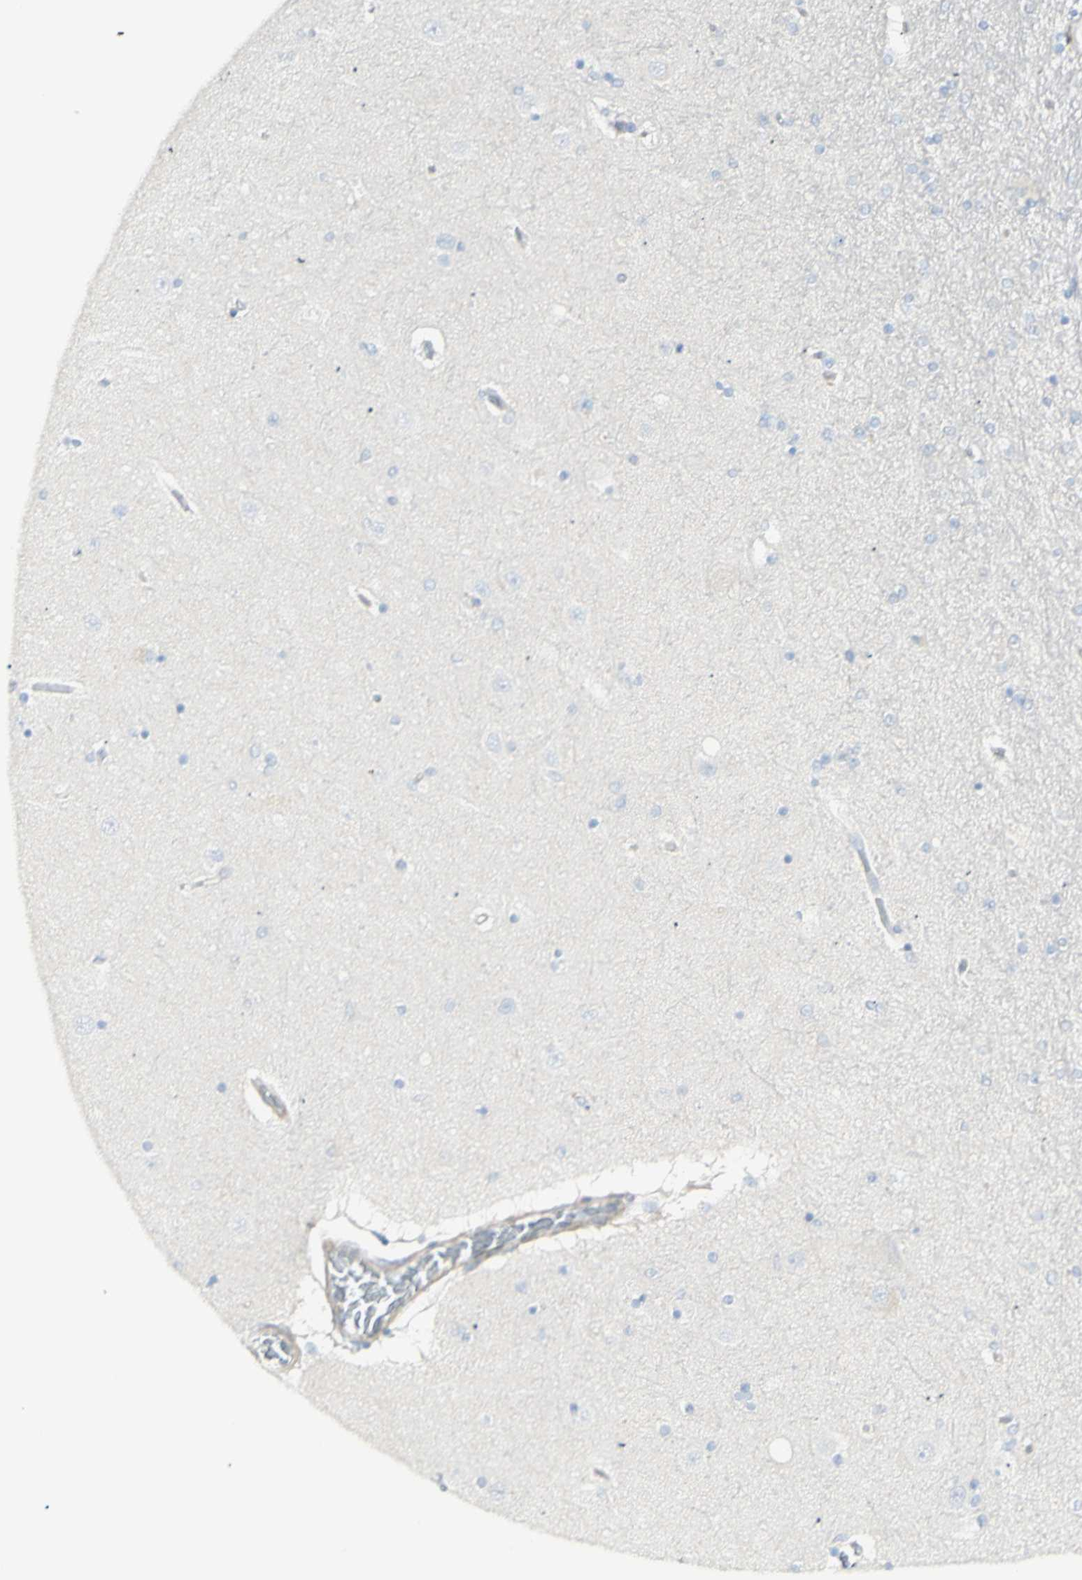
{"staining": {"intensity": "negative", "quantity": "none", "location": "none"}, "tissue": "hippocampus", "cell_type": "Glial cells", "image_type": "normal", "snomed": [{"axis": "morphology", "description": "Normal tissue, NOS"}, {"axis": "topography", "description": "Hippocampus"}], "caption": "High power microscopy micrograph of an immunohistochemistry (IHC) photomicrograph of normal hippocampus, revealing no significant expression in glial cells.", "gene": "NDST4", "patient": {"sex": "female", "age": 54}}